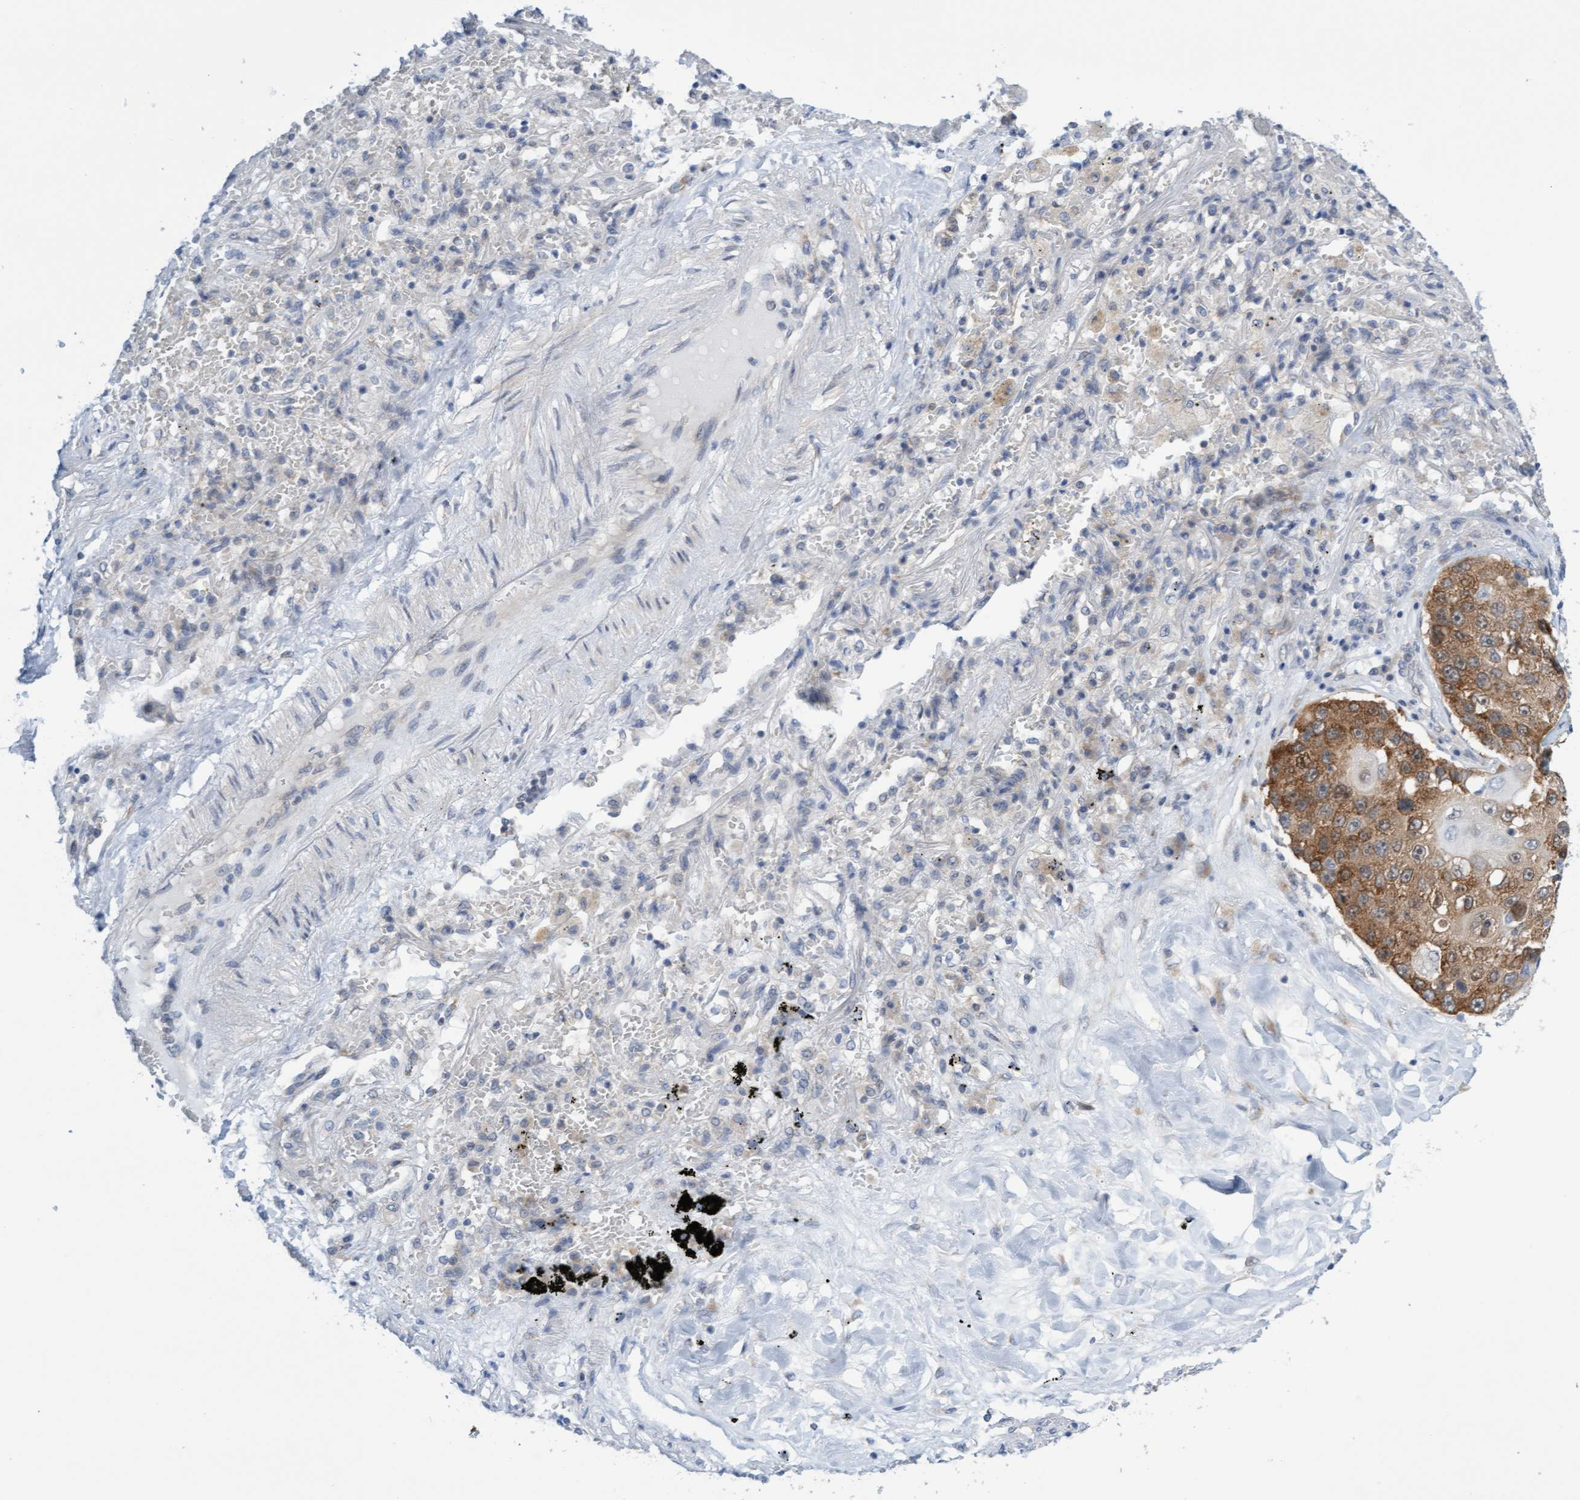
{"staining": {"intensity": "moderate", "quantity": ">75%", "location": "cytoplasmic/membranous"}, "tissue": "lung cancer", "cell_type": "Tumor cells", "image_type": "cancer", "snomed": [{"axis": "morphology", "description": "Squamous cell carcinoma, NOS"}, {"axis": "topography", "description": "Lung"}], "caption": "The micrograph exhibits staining of lung squamous cell carcinoma, revealing moderate cytoplasmic/membranous protein expression (brown color) within tumor cells. Nuclei are stained in blue.", "gene": "AMZ2", "patient": {"sex": "male", "age": 61}}